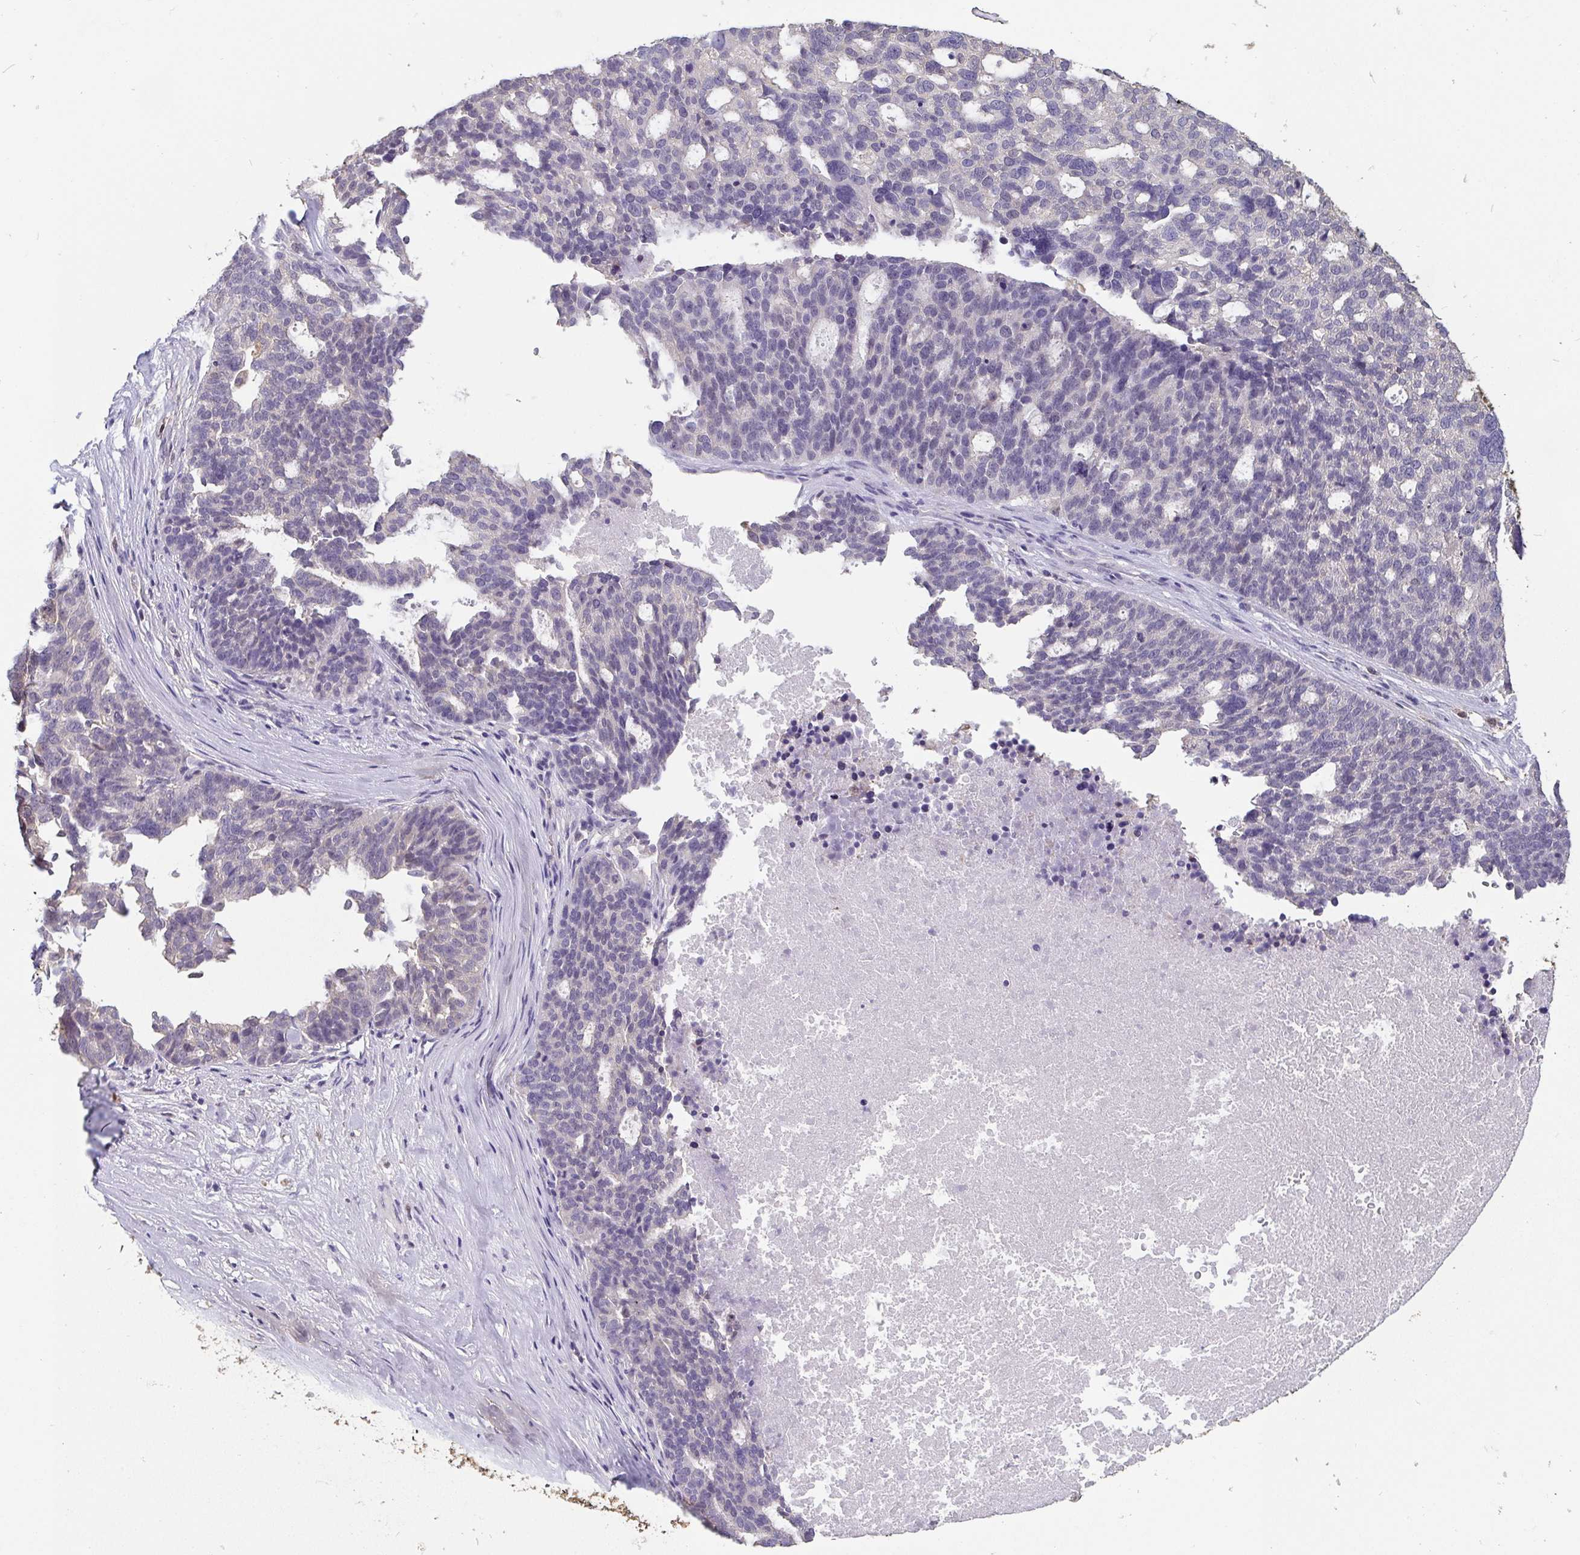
{"staining": {"intensity": "negative", "quantity": "none", "location": "none"}, "tissue": "ovarian cancer", "cell_type": "Tumor cells", "image_type": "cancer", "snomed": [{"axis": "morphology", "description": "Cystadenocarcinoma, serous, NOS"}, {"axis": "topography", "description": "Ovary"}], "caption": "Immunohistochemistry (IHC) photomicrograph of ovarian serous cystadenocarcinoma stained for a protein (brown), which reveals no positivity in tumor cells. (Immunohistochemistry (IHC), brightfield microscopy, high magnification).", "gene": "IDH1", "patient": {"sex": "female", "age": 59}}